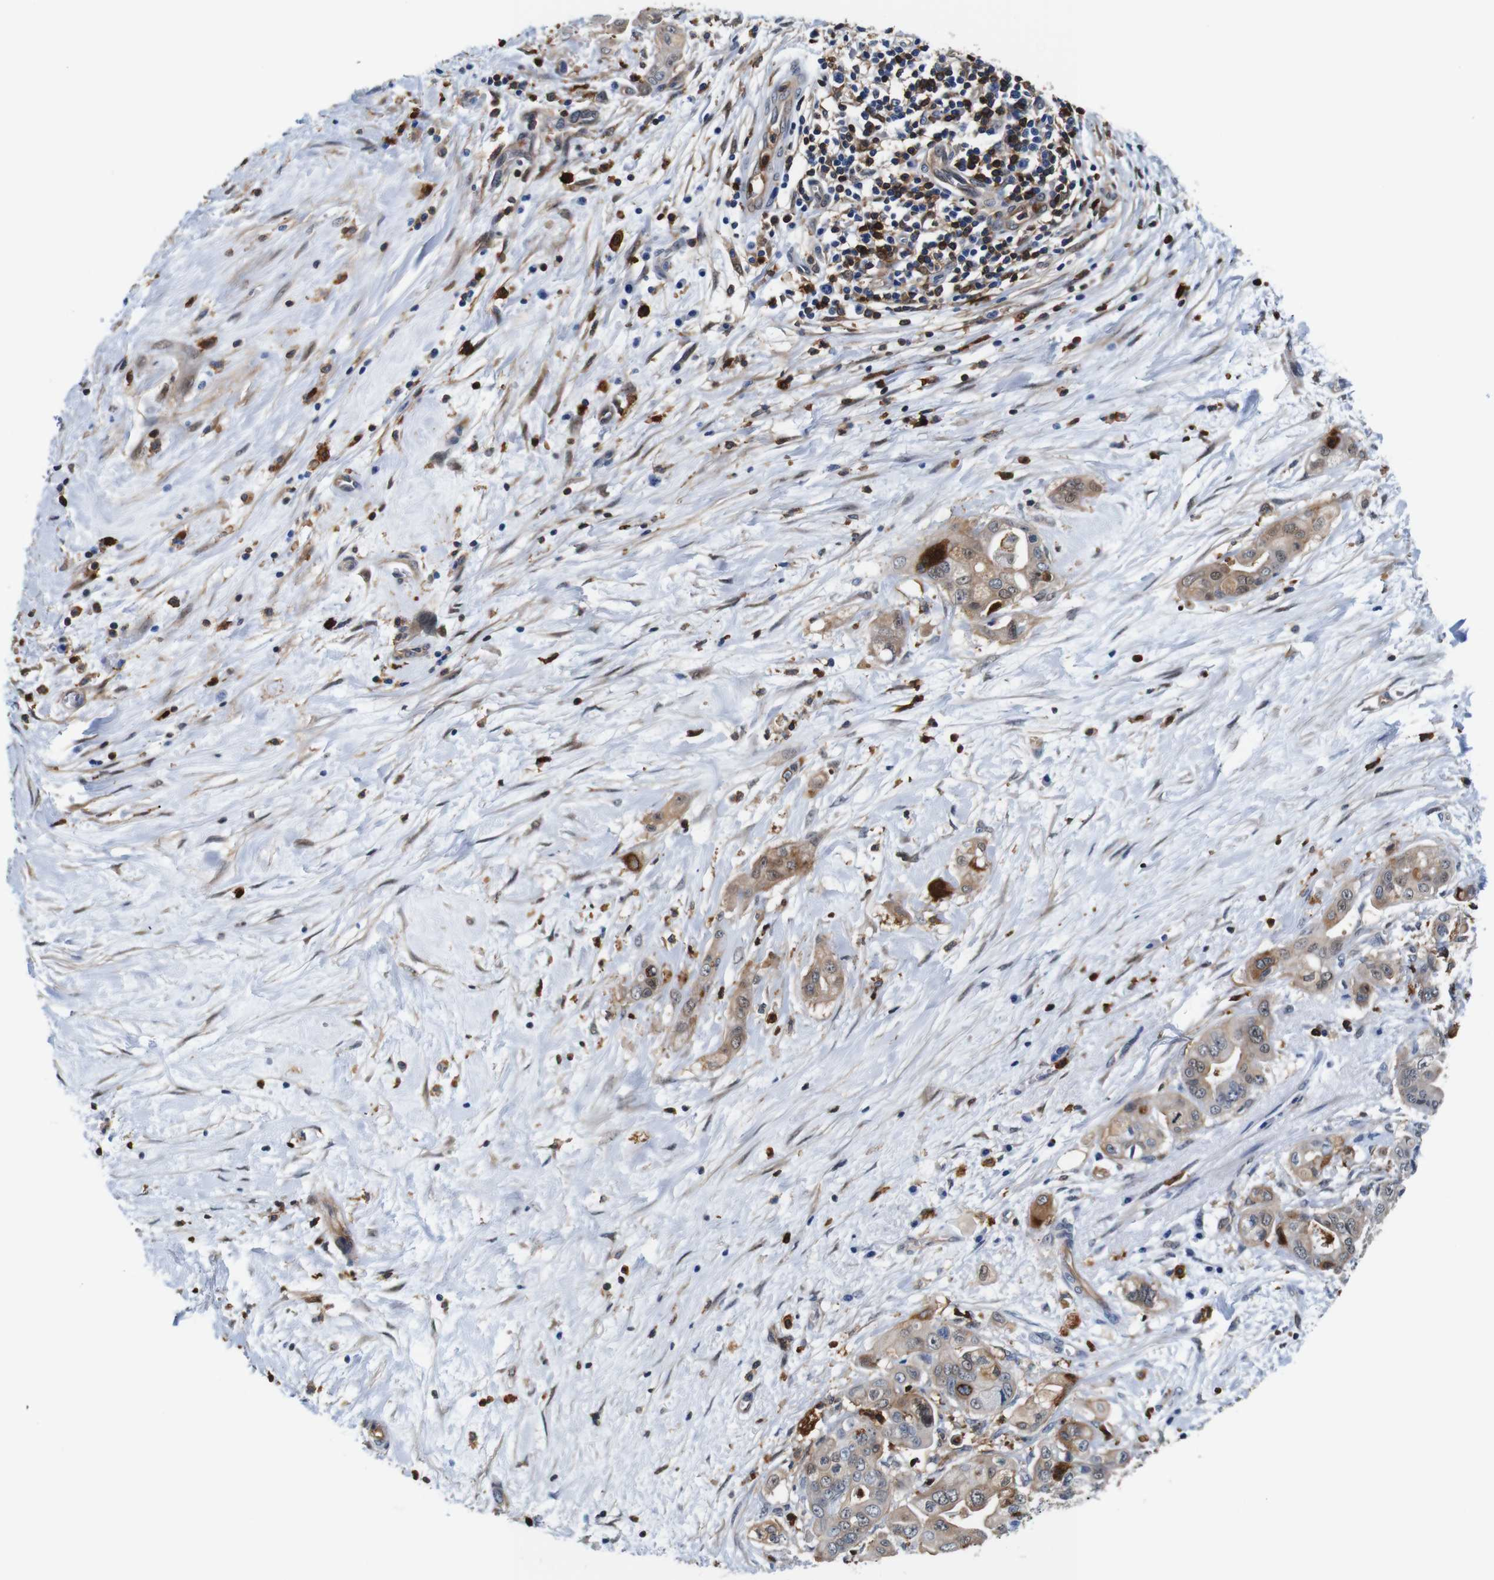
{"staining": {"intensity": "weak", "quantity": ">75%", "location": "cytoplasmic/membranous"}, "tissue": "pancreatic cancer", "cell_type": "Tumor cells", "image_type": "cancer", "snomed": [{"axis": "morphology", "description": "Adenocarcinoma, NOS"}, {"axis": "topography", "description": "Pancreas"}], "caption": "Immunohistochemical staining of human pancreatic adenocarcinoma demonstrates low levels of weak cytoplasmic/membranous staining in approximately >75% of tumor cells.", "gene": "ANXA1", "patient": {"sex": "female", "age": 75}}